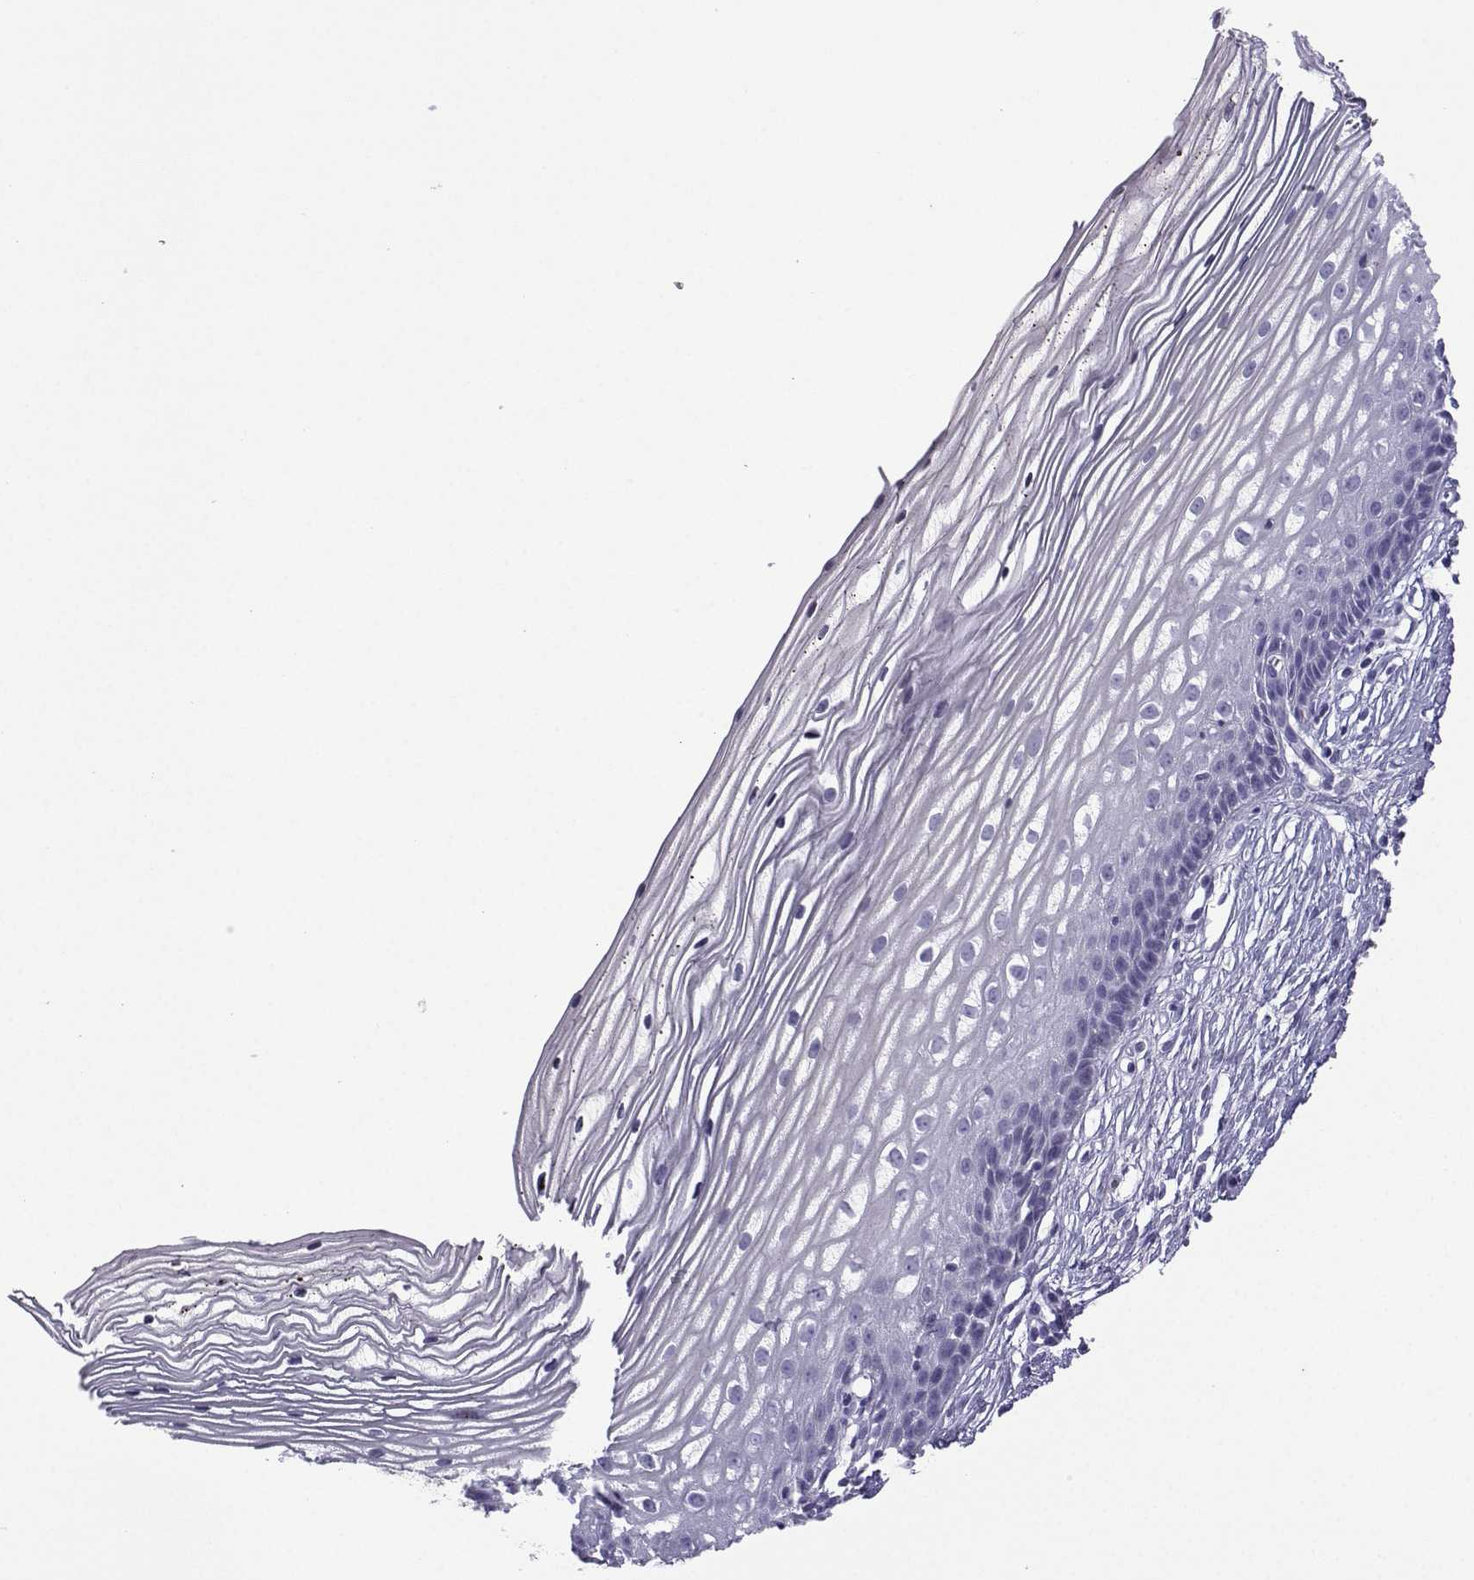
{"staining": {"intensity": "negative", "quantity": "none", "location": "none"}, "tissue": "cervix", "cell_type": "Glandular cells", "image_type": "normal", "snomed": [{"axis": "morphology", "description": "Normal tissue, NOS"}, {"axis": "topography", "description": "Cervix"}], "caption": "This is an immunohistochemistry (IHC) micrograph of normal human cervix. There is no positivity in glandular cells.", "gene": "TRIM46", "patient": {"sex": "female", "age": 40}}